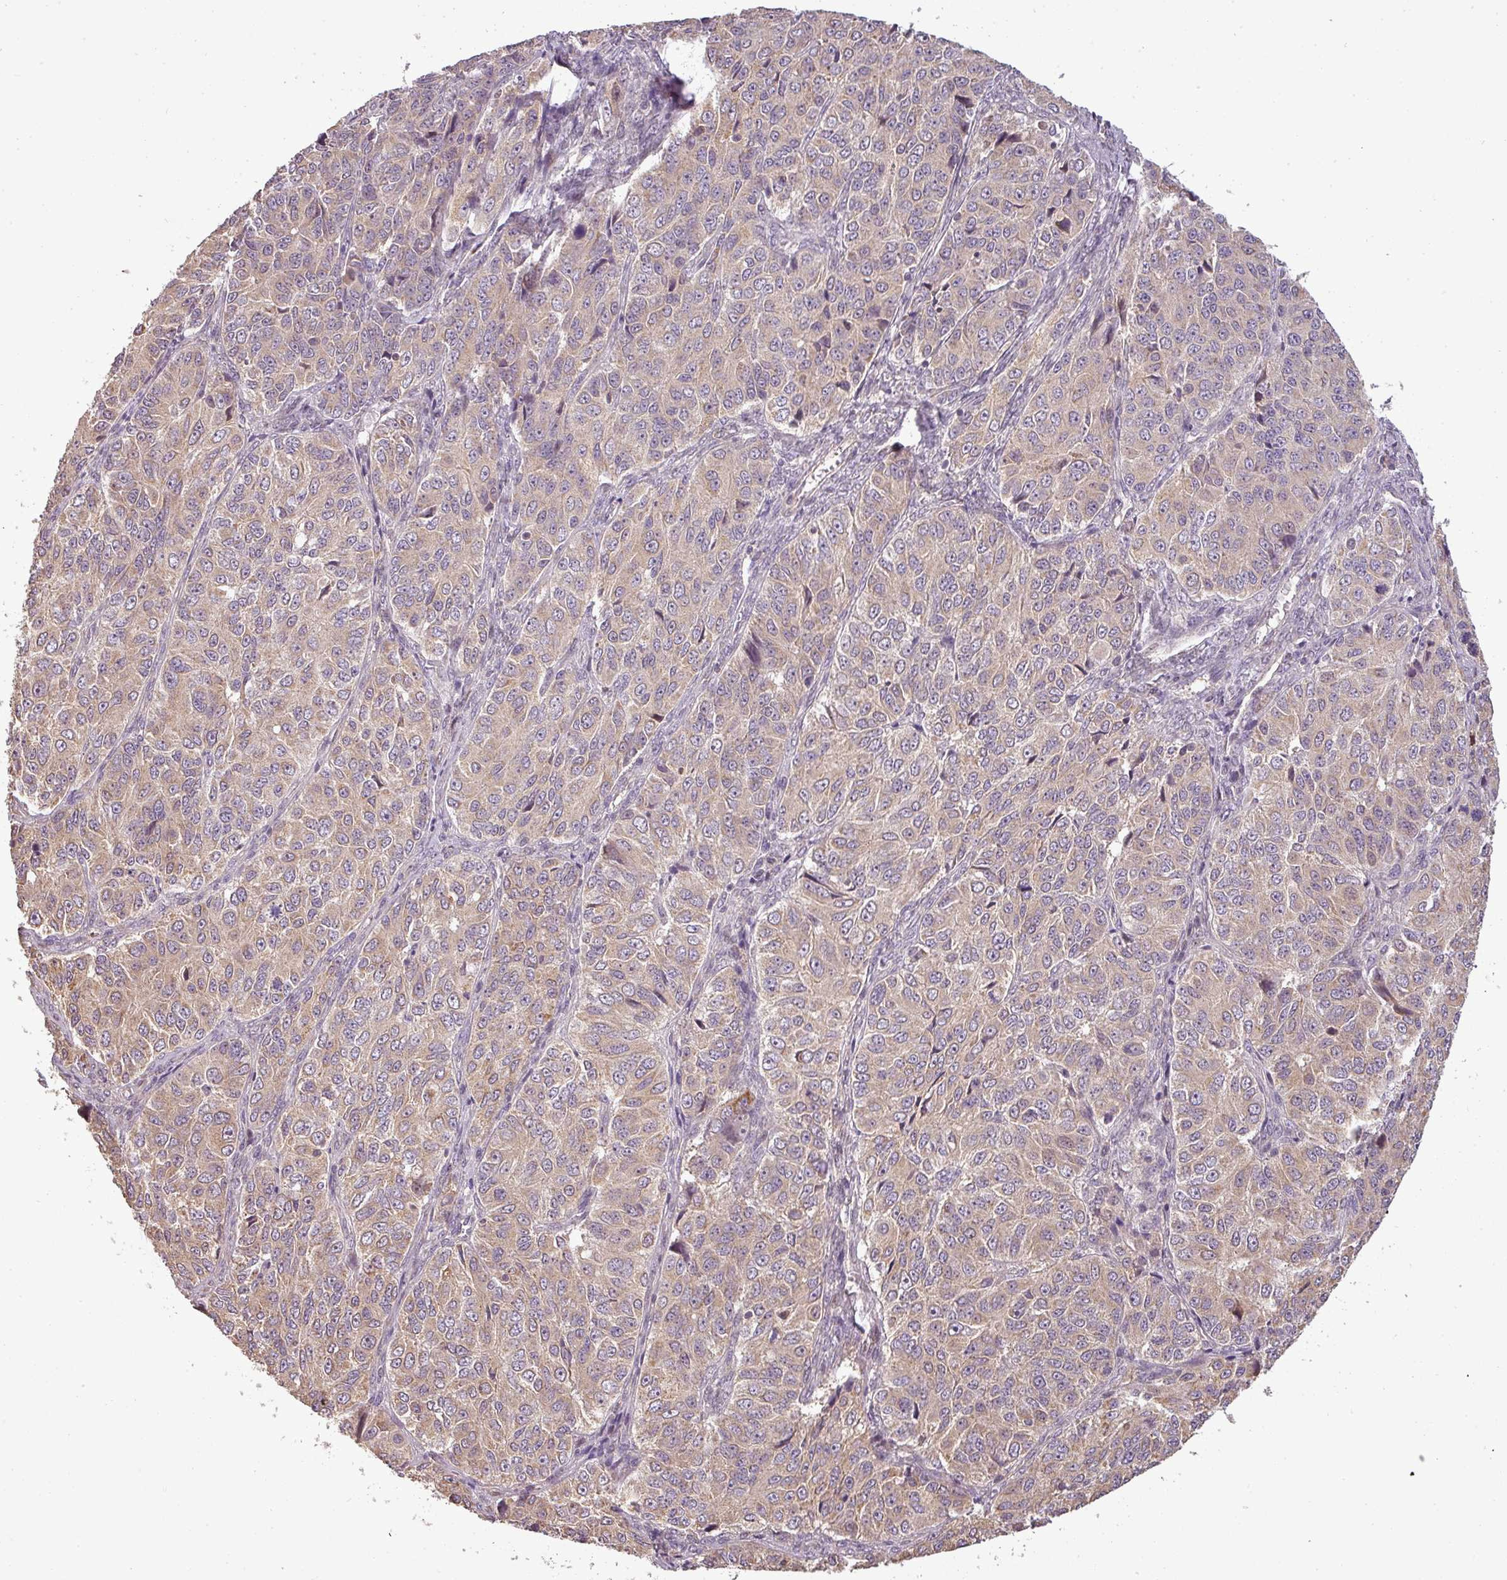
{"staining": {"intensity": "weak", "quantity": ">75%", "location": "cytoplasmic/membranous"}, "tissue": "ovarian cancer", "cell_type": "Tumor cells", "image_type": "cancer", "snomed": [{"axis": "morphology", "description": "Carcinoma, endometroid"}, {"axis": "topography", "description": "Ovary"}], "caption": "The micrograph reveals a brown stain indicating the presence of a protein in the cytoplasmic/membranous of tumor cells in endometroid carcinoma (ovarian). The staining was performed using DAB (3,3'-diaminobenzidine) to visualize the protein expression in brown, while the nuclei were stained in blue with hematoxylin (Magnification: 20x).", "gene": "FAIM", "patient": {"sex": "female", "age": 51}}